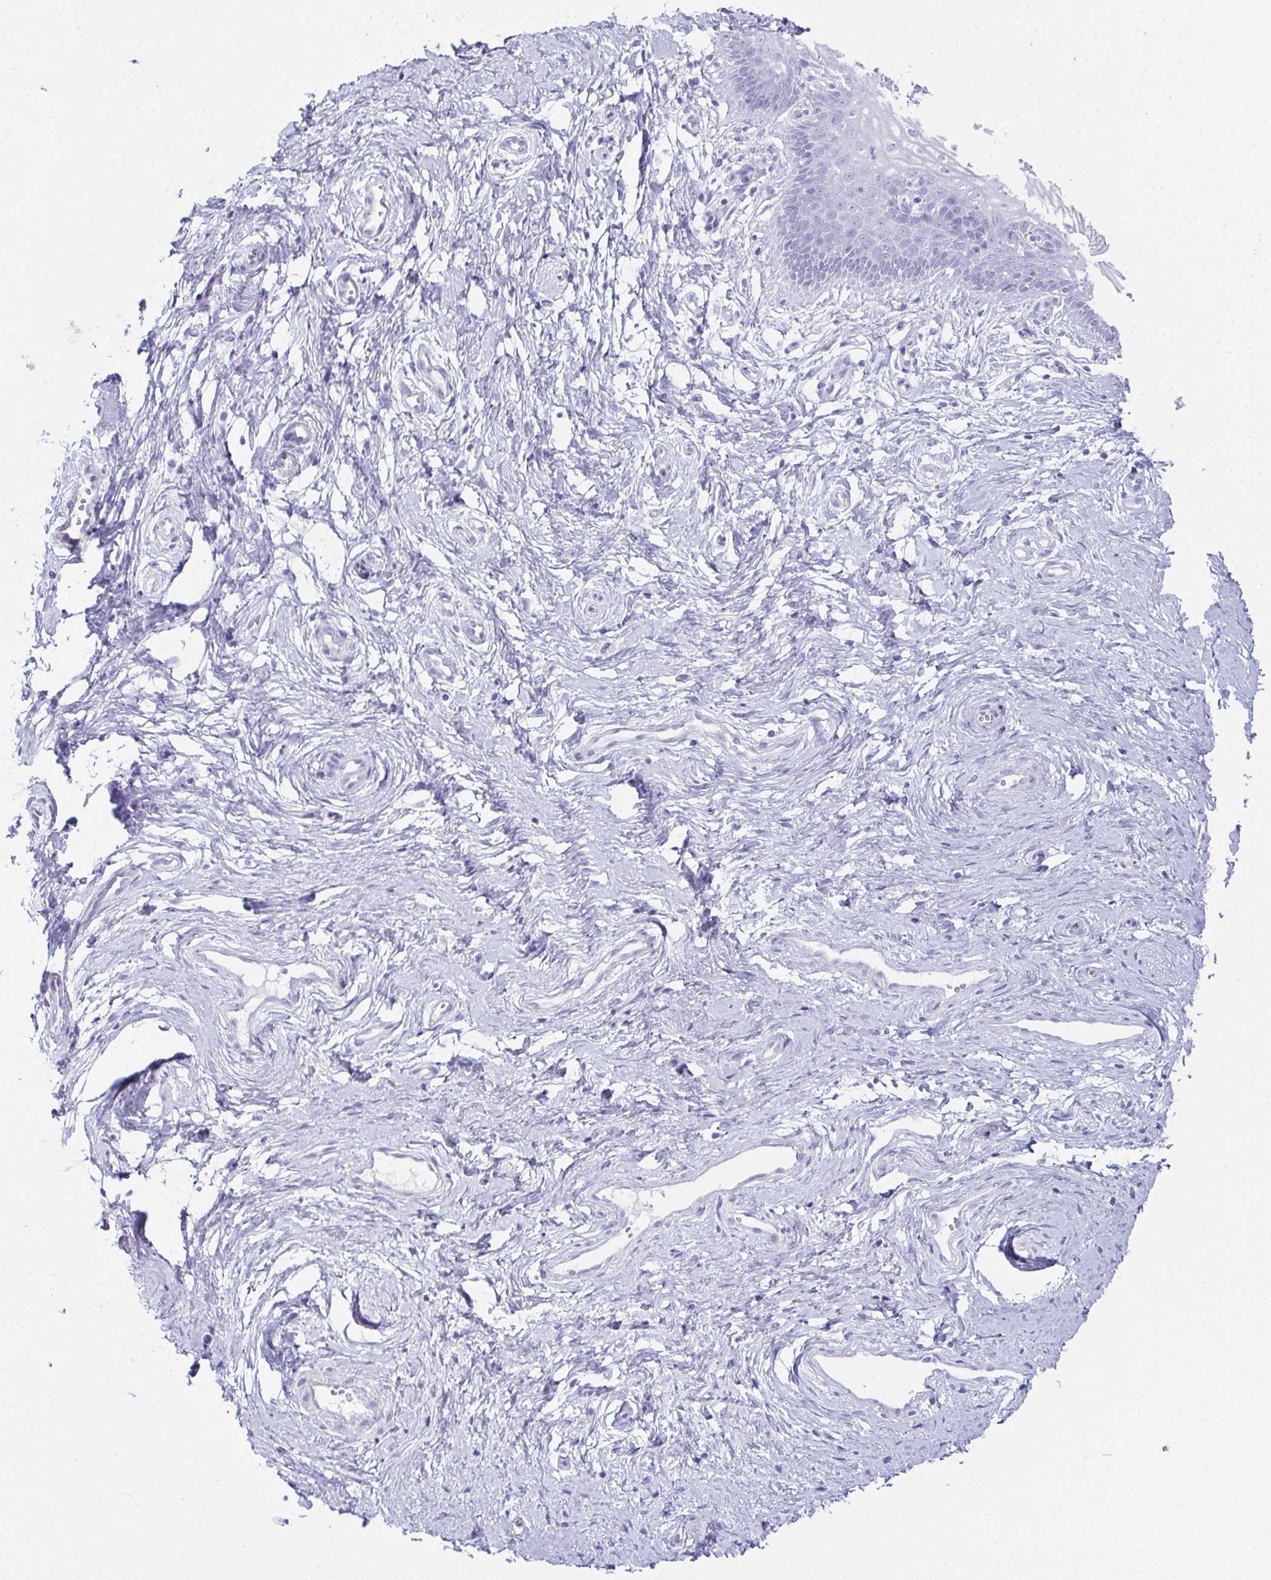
{"staining": {"intensity": "negative", "quantity": "none", "location": "none"}, "tissue": "vagina", "cell_type": "Squamous epithelial cells", "image_type": "normal", "snomed": [{"axis": "morphology", "description": "Normal tissue, NOS"}, {"axis": "topography", "description": "Vagina"}], "caption": "Vagina stained for a protein using immunohistochemistry reveals no staining squamous epithelial cells.", "gene": "TEX19", "patient": {"sex": "female", "age": 38}}